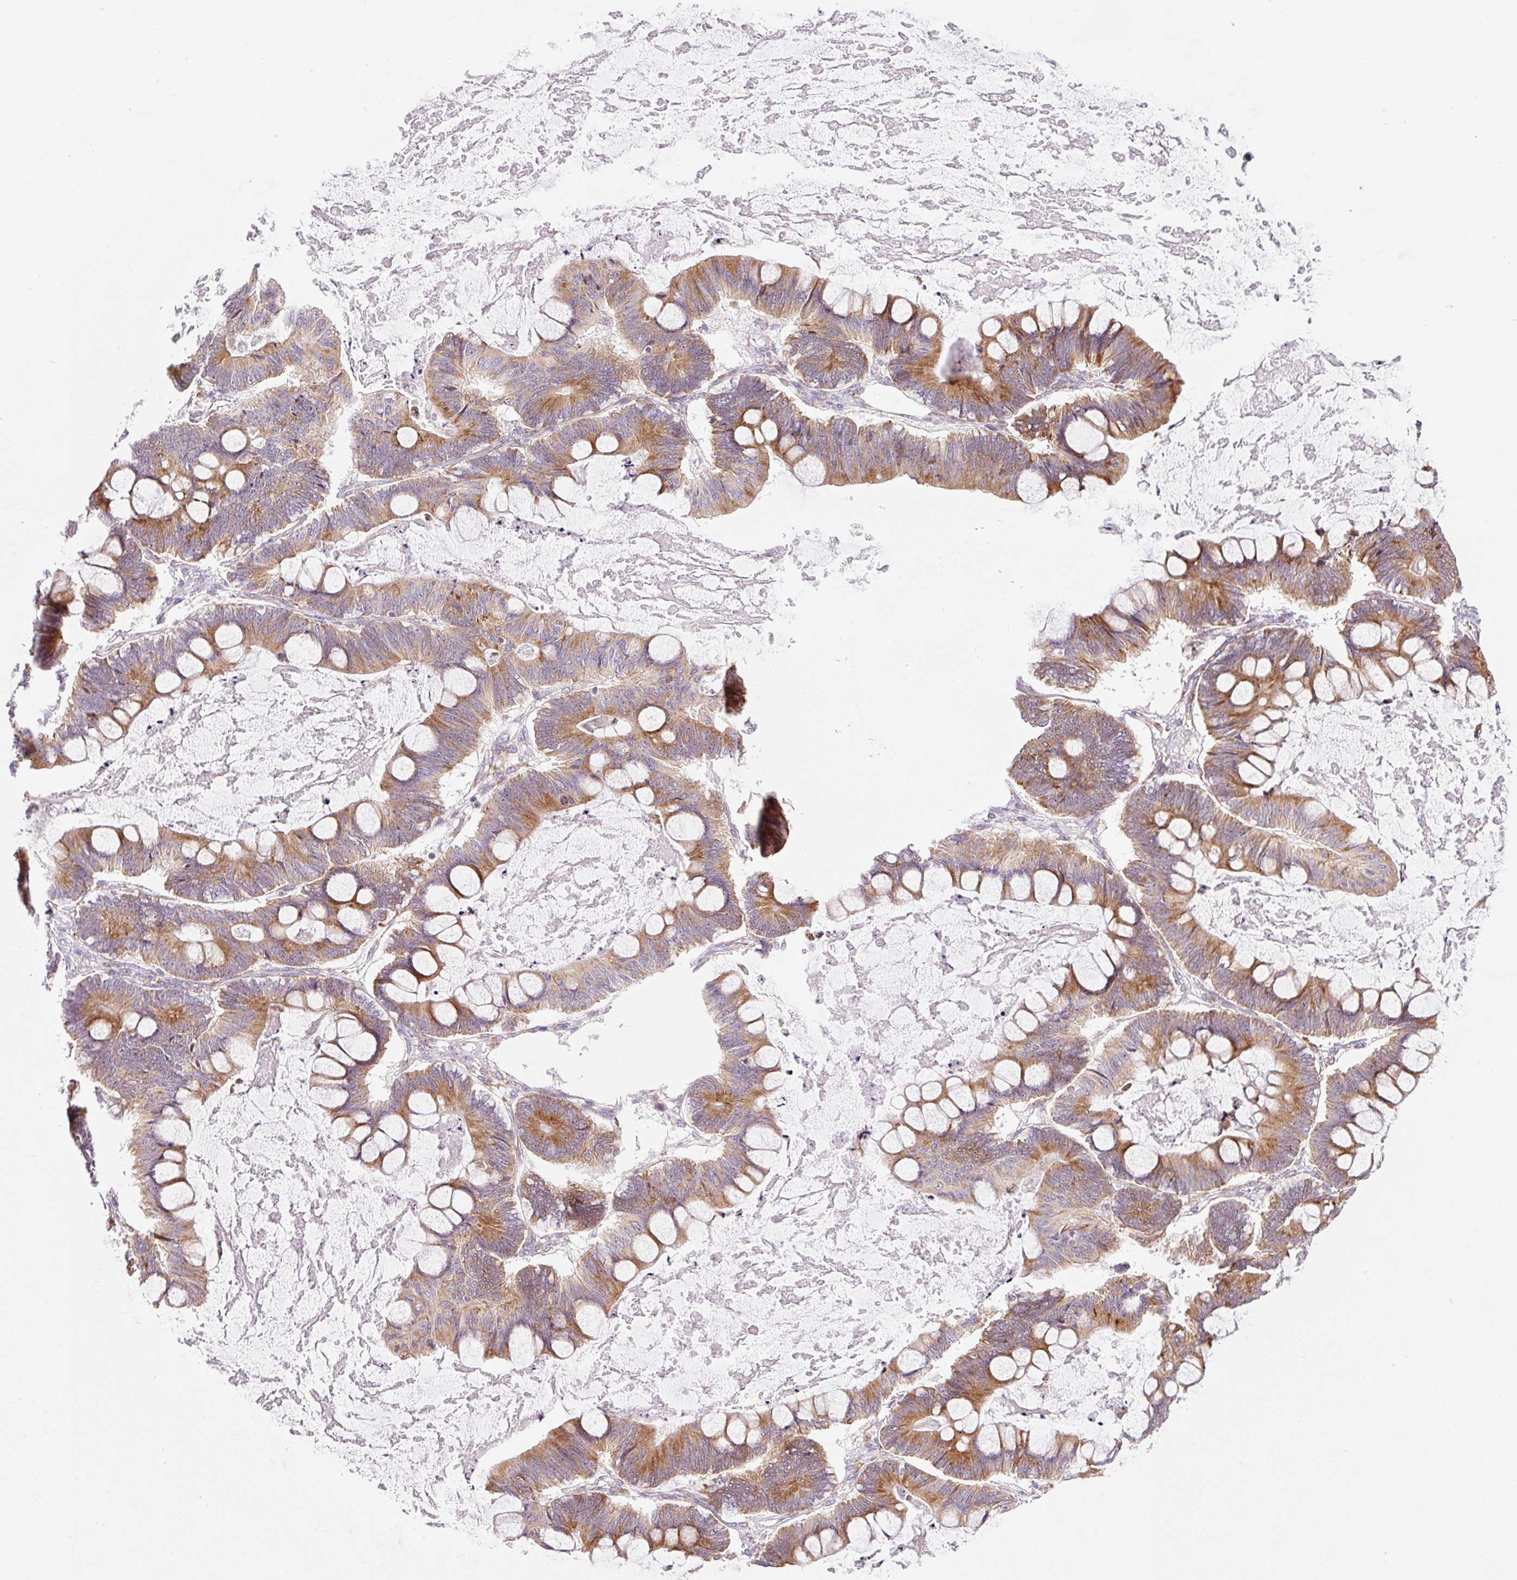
{"staining": {"intensity": "moderate", "quantity": ">75%", "location": "cytoplasmic/membranous"}, "tissue": "ovarian cancer", "cell_type": "Tumor cells", "image_type": "cancer", "snomed": [{"axis": "morphology", "description": "Cystadenocarcinoma, mucinous, NOS"}, {"axis": "topography", "description": "Ovary"}], "caption": "DAB (3,3'-diaminobenzidine) immunohistochemical staining of human ovarian cancer demonstrates moderate cytoplasmic/membranous protein expression in about >75% of tumor cells.", "gene": "RPL41", "patient": {"sex": "female", "age": 61}}